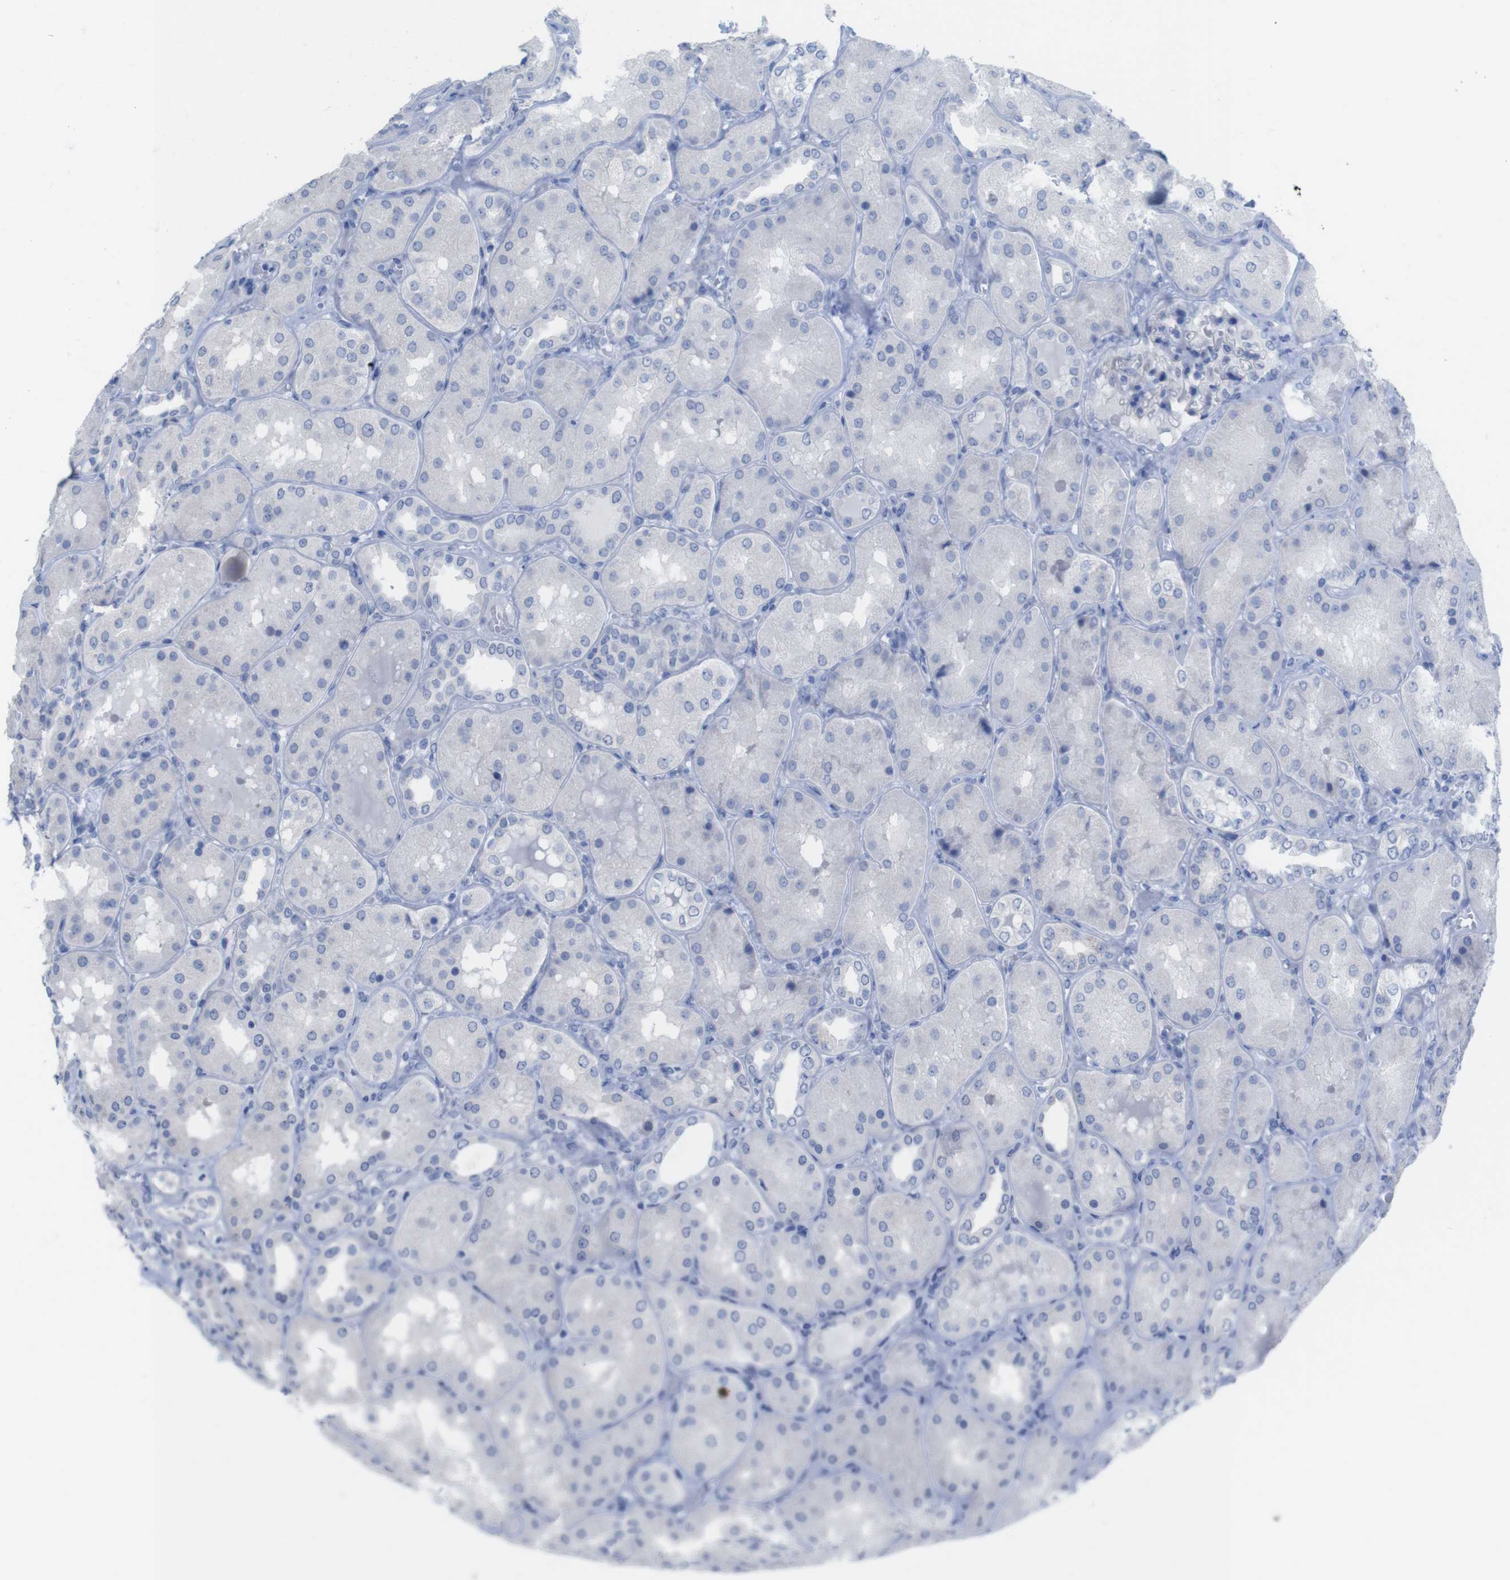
{"staining": {"intensity": "negative", "quantity": "none", "location": "none"}, "tissue": "kidney", "cell_type": "Cells in glomeruli", "image_type": "normal", "snomed": [{"axis": "morphology", "description": "Normal tissue, NOS"}, {"axis": "topography", "description": "Kidney"}], "caption": "Immunohistochemistry (IHC) of benign kidney displays no staining in cells in glomeruli. The staining was performed using DAB to visualize the protein expression in brown, while the nuclei were stained in blue with hematoxylin (Magnification: 20x).", "gene": "PNMA1", "patient": {"sex": "female", "age": 56}}